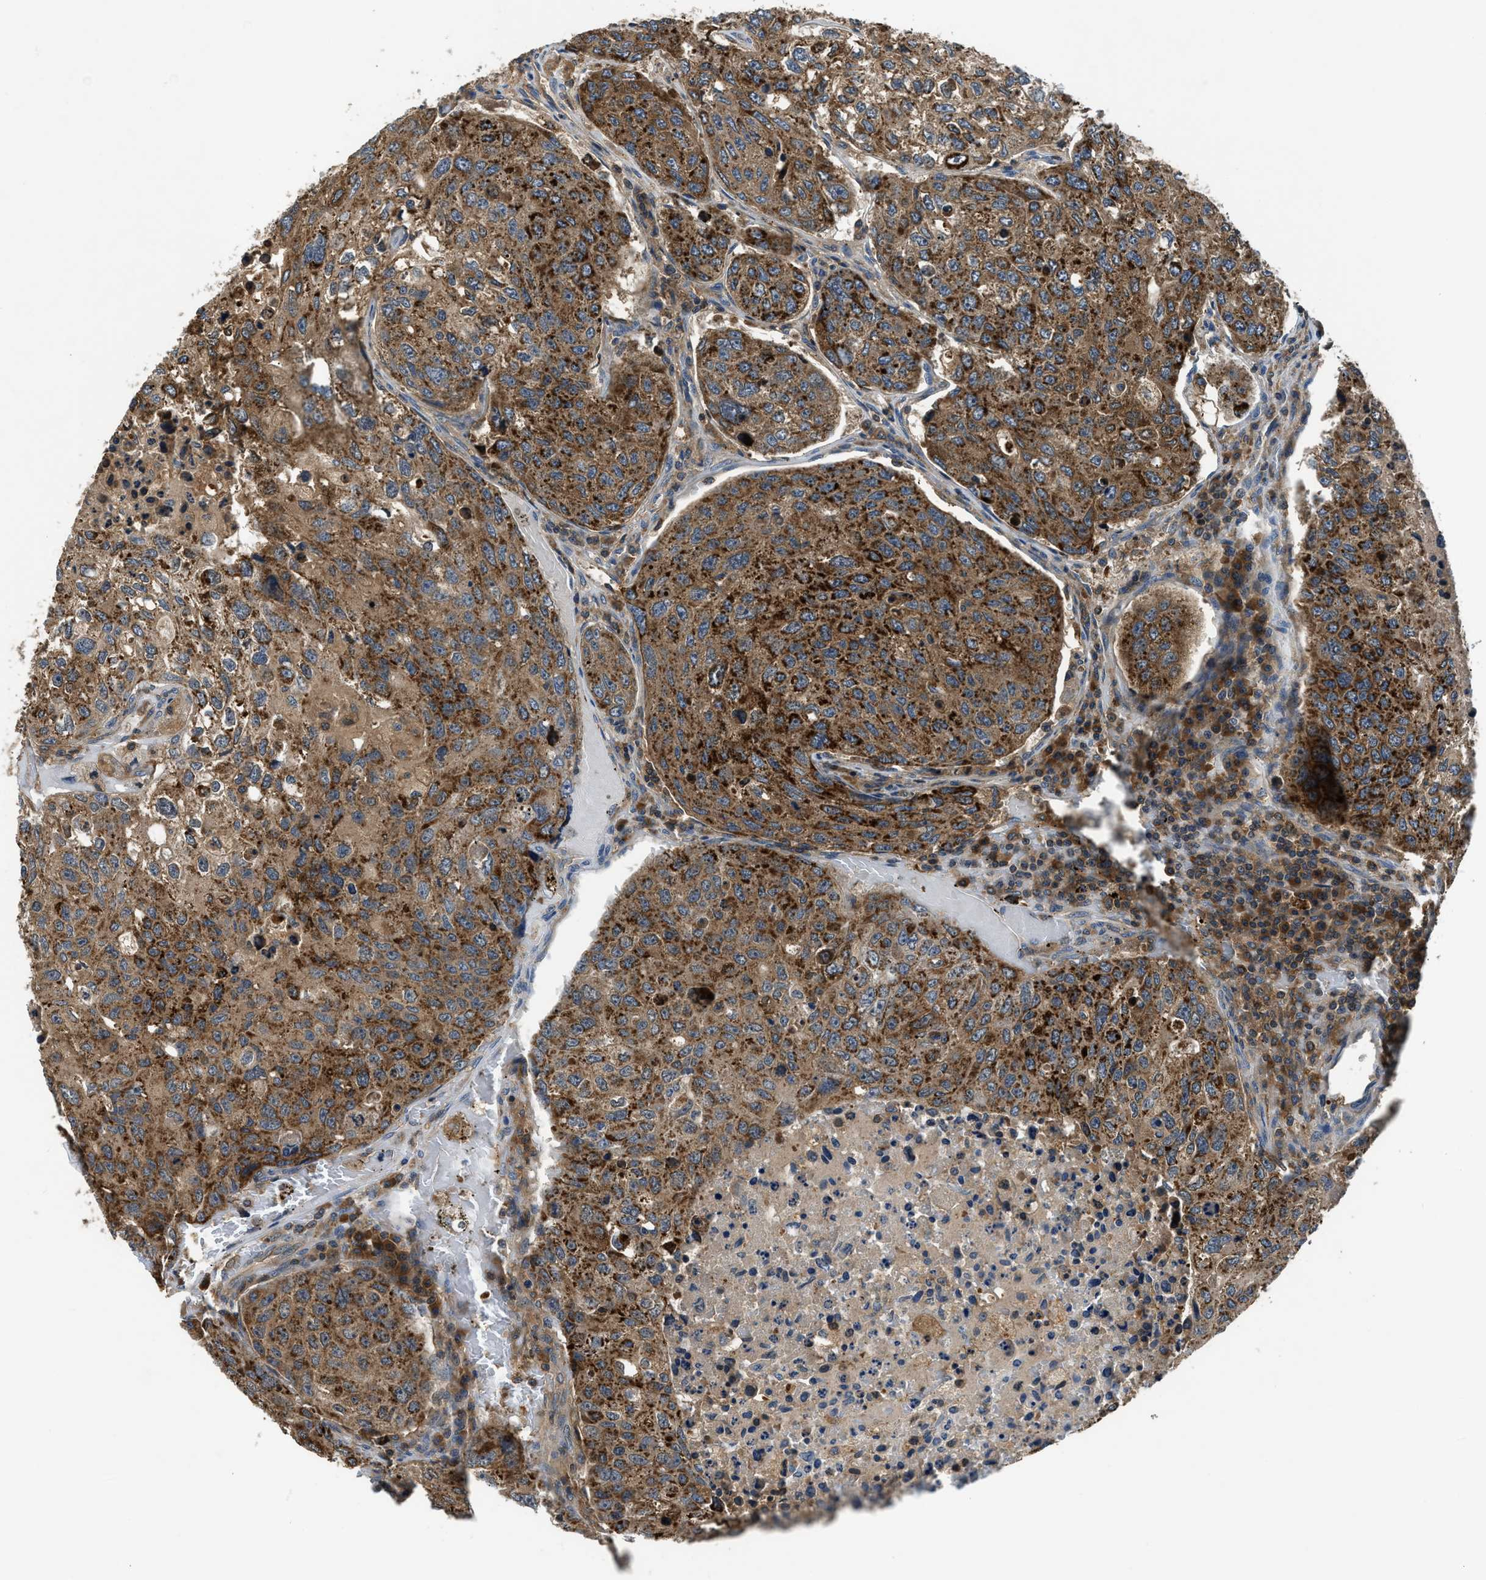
{"staining": {"intensity": "strong", "quantity": ">75%", "location": "cytoplasmic/membranous"}, "tissue": "urothelial cancer", "cell_type": "Tumor cells", "image_type": "cancer", "snomed": [{"axis": "morphology", "description": "Urothelial carcinoma, High grade"}, {"axis": "topography", "description": "Lymph node"}, {"axis": "topography", "description": "Urinary bladder"}], "caption": "Urothelial cancer stained with a protein marker reveals strong staining in tumor cells.", "gene": "PAFAH2", "patient": {"sex": "male", "age": 51}}